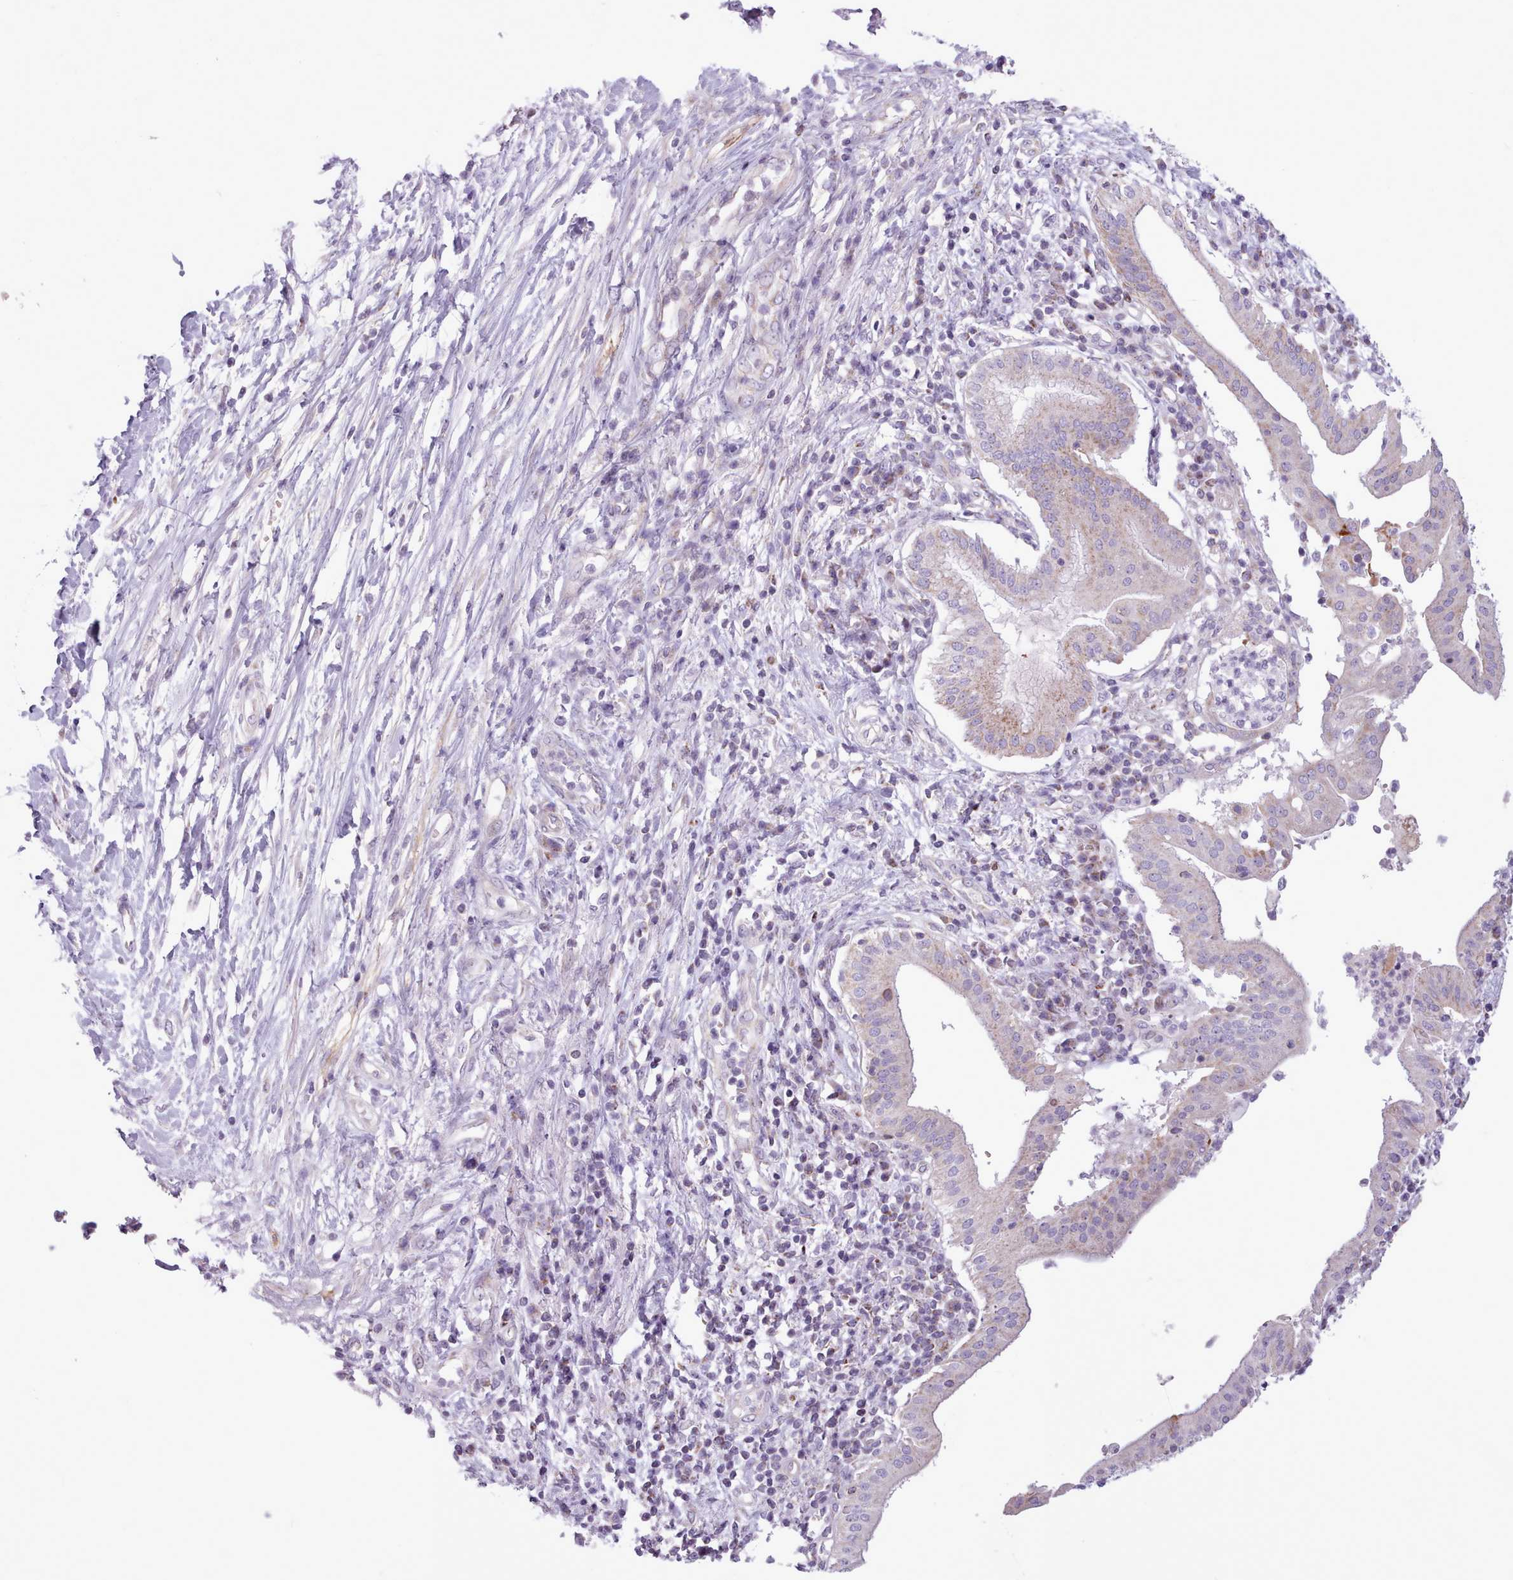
{"staining": {"intensity": "negative", "quantity": "none", "location": "none"}, "tissue": "pancreatic cancer", "cell_type": "Tumor cells", "image_type": "cancer", "snomed": [{"axis": "morphology", "description": "Adenocarcinoma, NOS"}, {"axis": "topography", "description": "Pancreas"}], "caption": "IHC micrograph of pancreatic cancer stained for a protein (brown), which exhibits no staining in tumor cells.", "gene": "AVL9", "patient": {"sex": "male", "age": 68}}